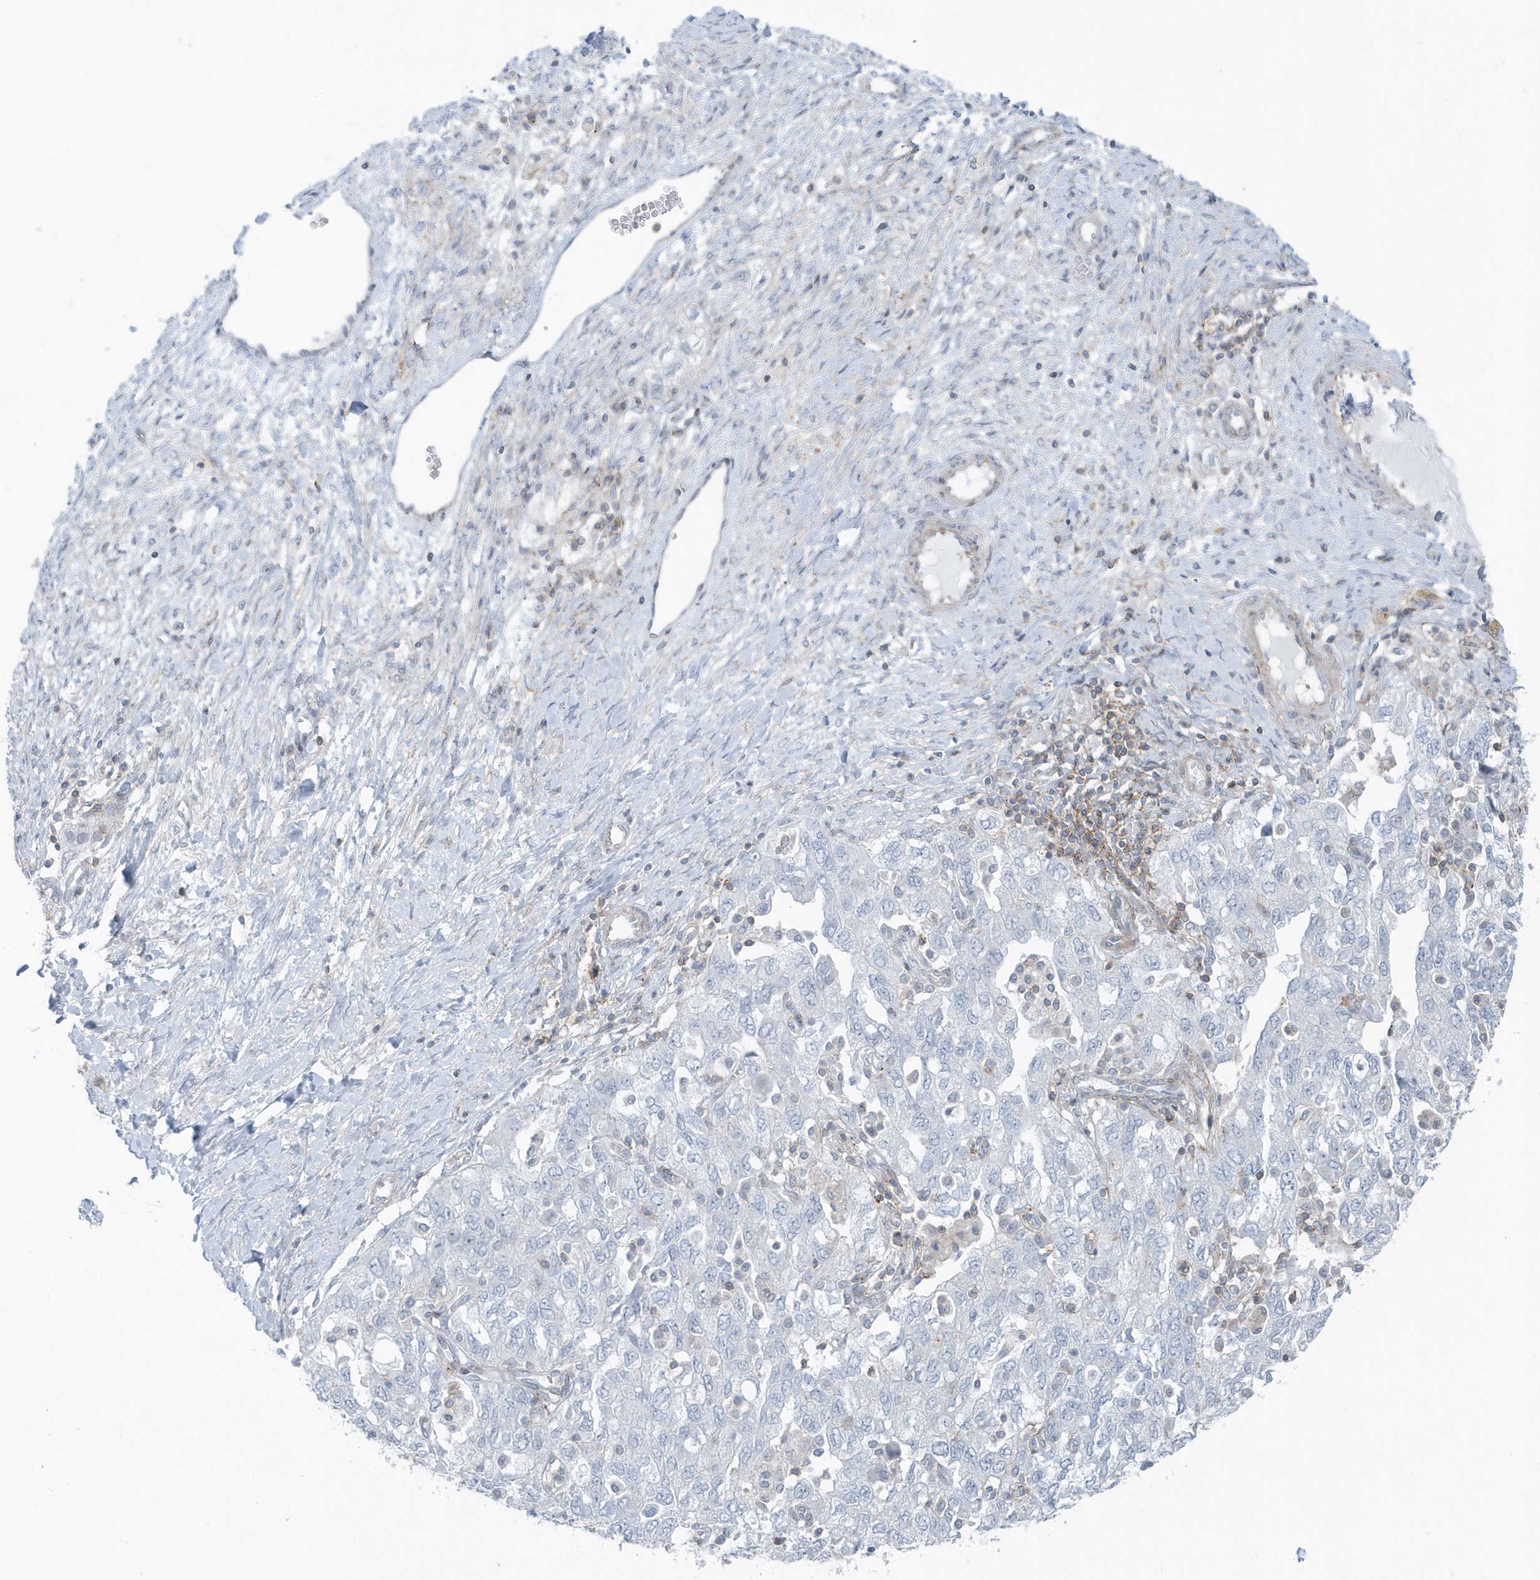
{"staining": {"intensity": "negative", "quantity": "none", "location": "none"}, "tissue": "ovarian cancer", "cell_type": "Tumor cells", "image_type": "cancer", "snomed": [{"axis": "morphology", "description": "Carcinoma, NOS"}, {"axis": "morphology", "description": "Cystadenocarcinoma, serous, NOS"}, {"axis": "topography", "description": "Ovary"}], "caption": "Tumor cells are negative for brown protein staining in ovarian cancer (serous cystadenocarcinoma).", "gene": "CACNB2", "patient": {"sex": "female", "age": 69}}